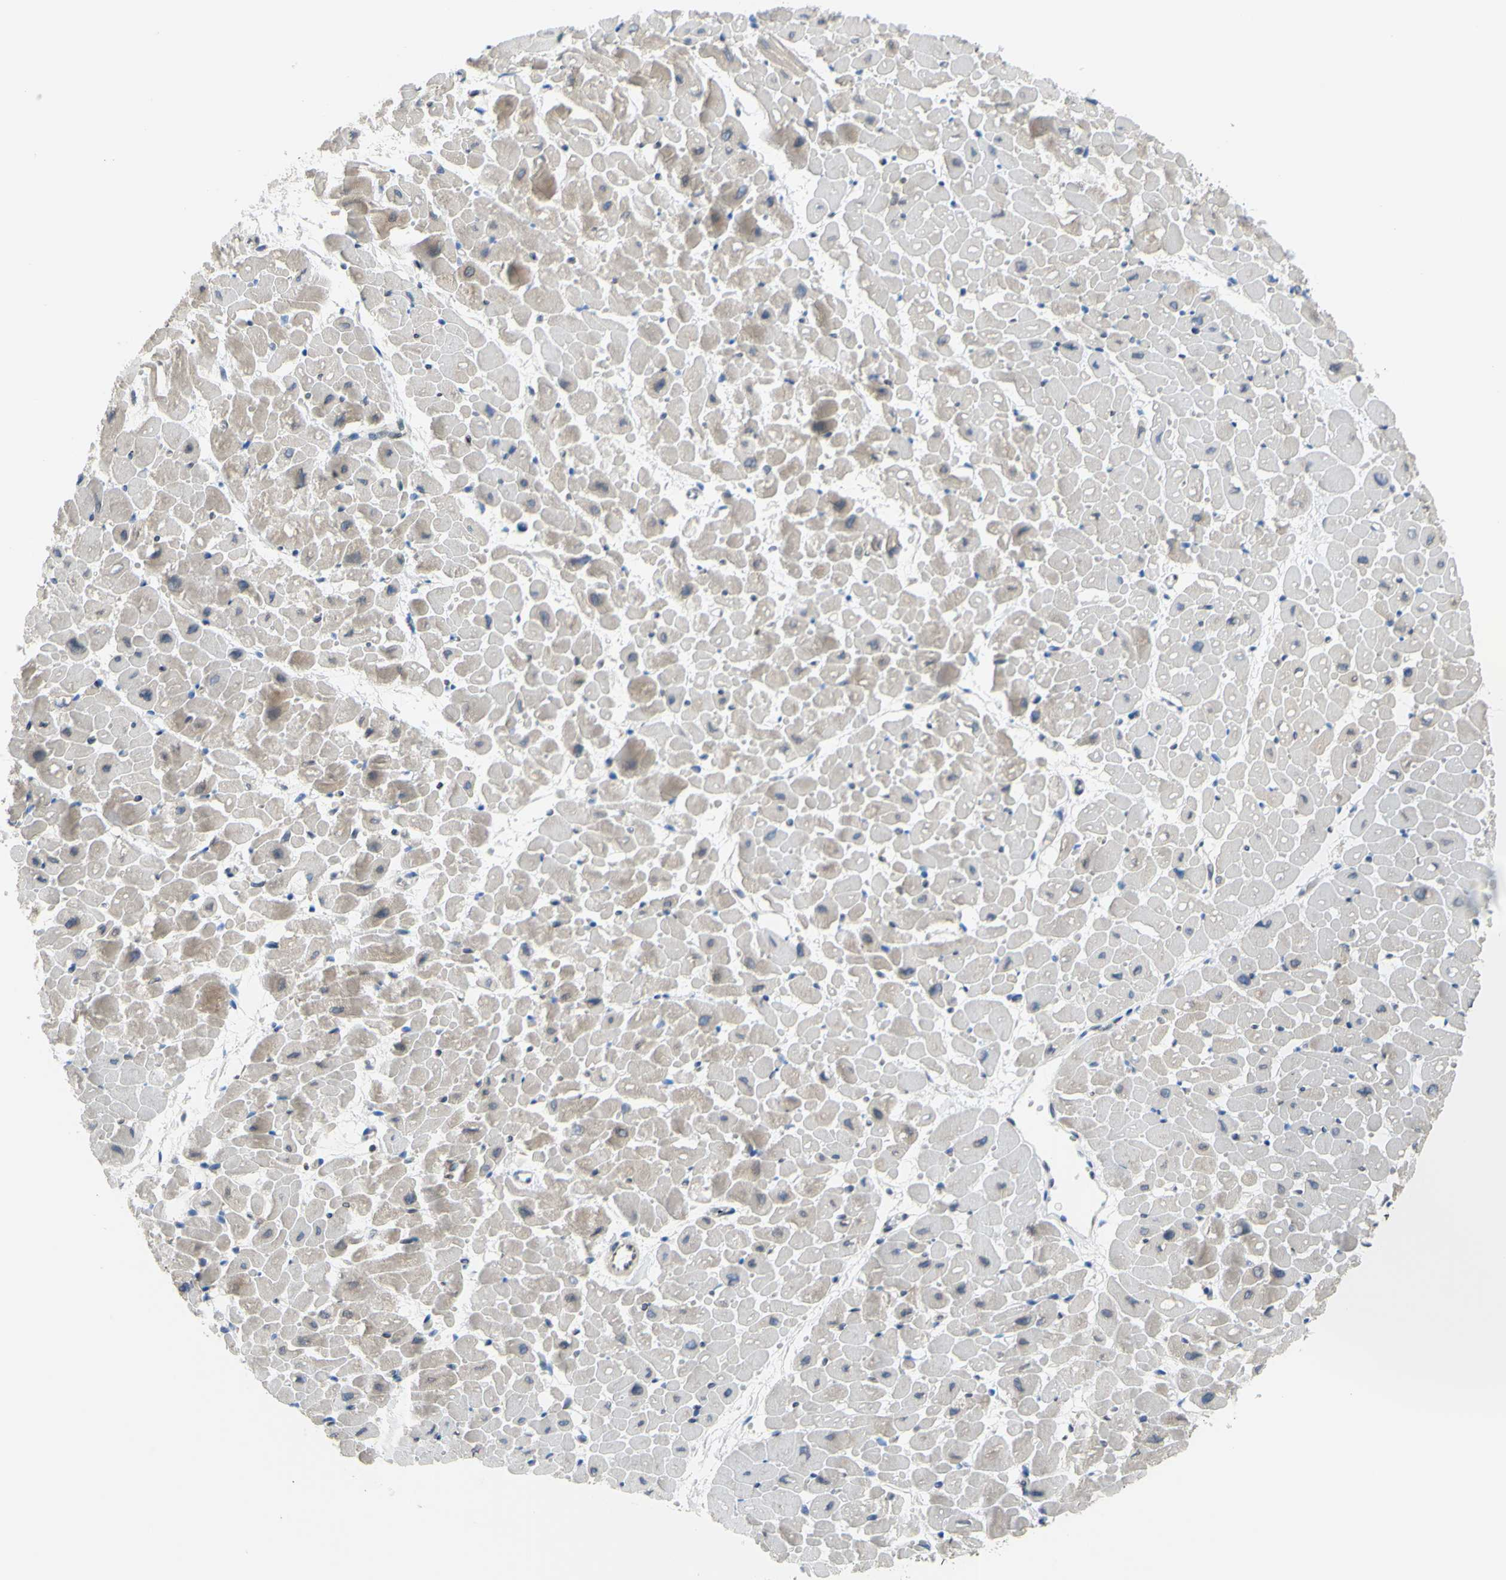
{"staining": {"intensity": "weak", "quantity": "25%-75%", "location": "cytoplasmic/membranous"}, "tissue": "heart muscle", "cell_type": "Cardiomyocytes", "image_type": "normal", "snomed": [{"axis": "morphology", "description": "Normal tissue, NOS"}, {"axis": "topography", "description": "Heart"}], "caption": "Immunohistochemical staining of normal heart muscle demonstrates 25%-75% levels of weak cytoplasmic/membranous protein positivity in approximately 25%-75% of cardiomyocytes.", "gene": "MGST2", "patient": {"sex": "male", "age": 45}}